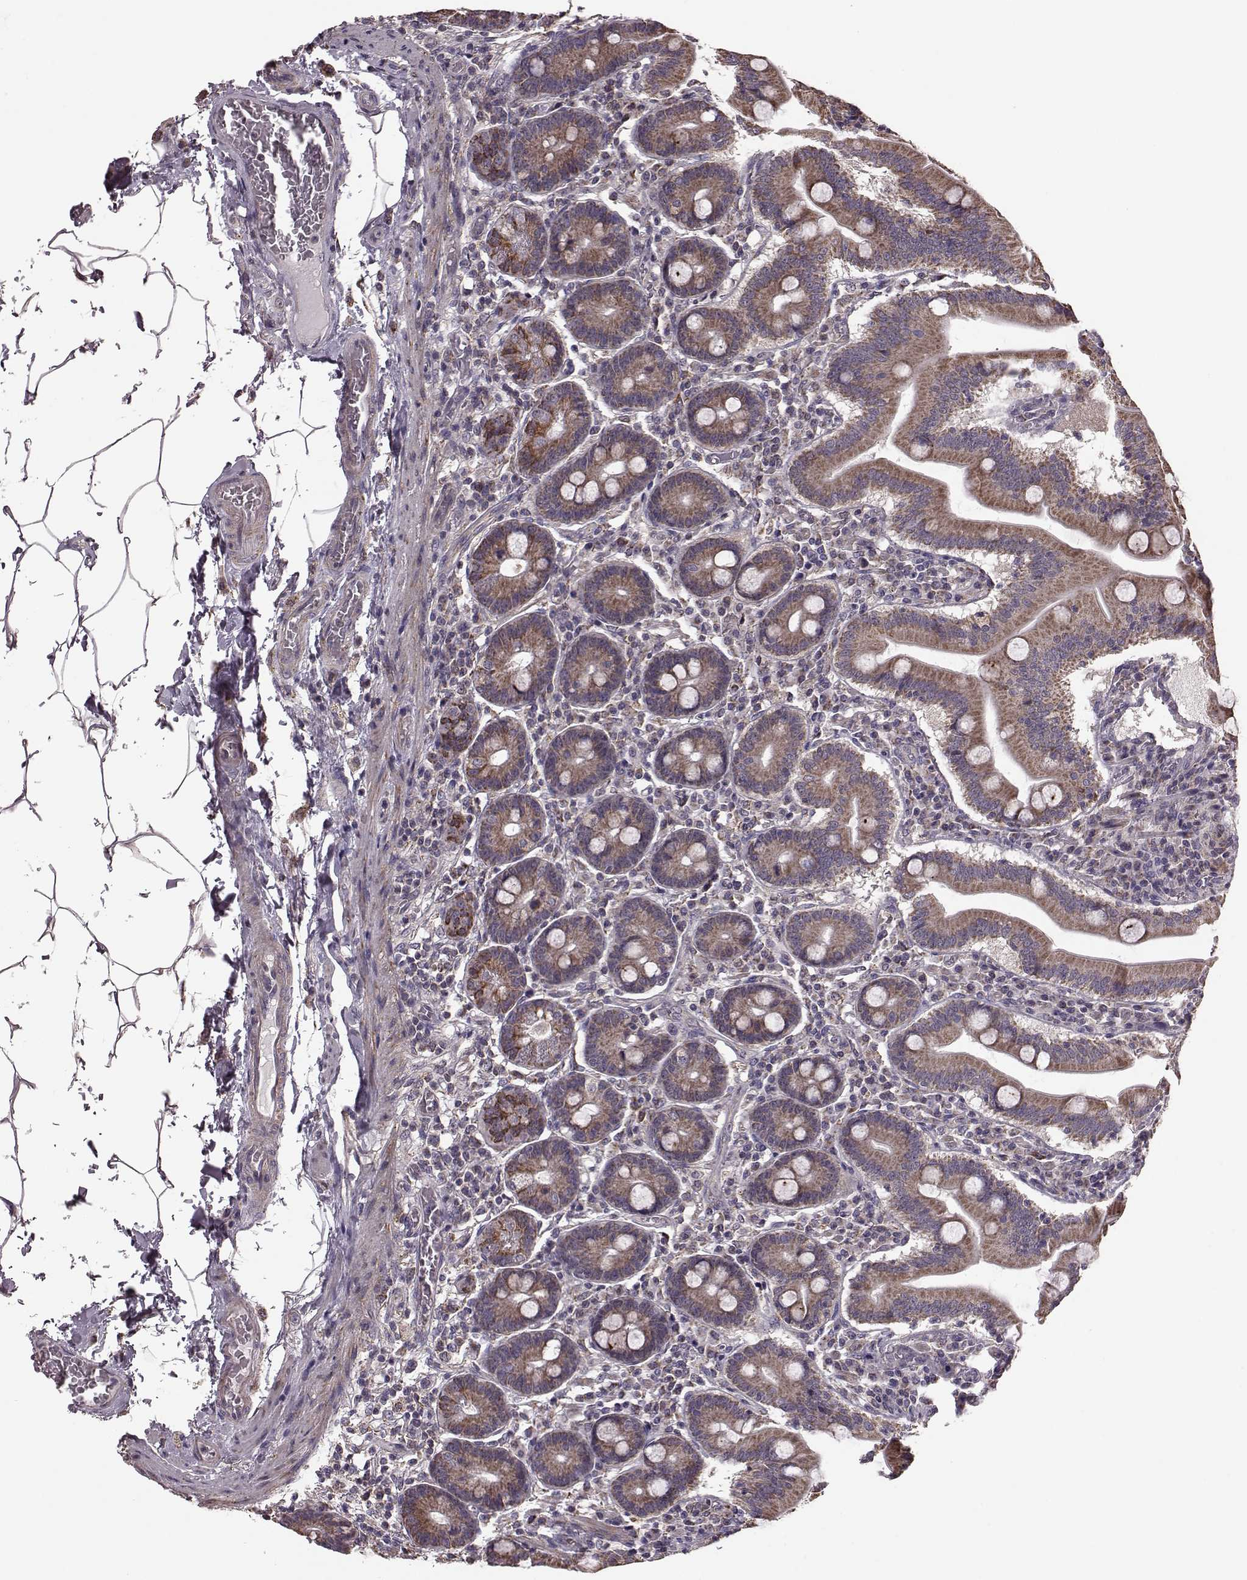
{"staining": {"intensity": "moderate", "quantity": ">75%", "location": "cytoplasmic/membranous"}, "tissue": "small intestine", "cell_type": "Glandular cells", "image_type": "normal", "snomed": [{"axis": "morphology", "description": "Normal tissue, NOS"}, {"axis": "topography", "description": "Small intestine"}], "caption": "This is a histology image of immunohistochemistry staining of normal small intestine, which shows moderate staining in the cytoplasmic/membranous of glandular cells.", "gene": "PUDP", "patient": {"sex": "male", "age": 37}}